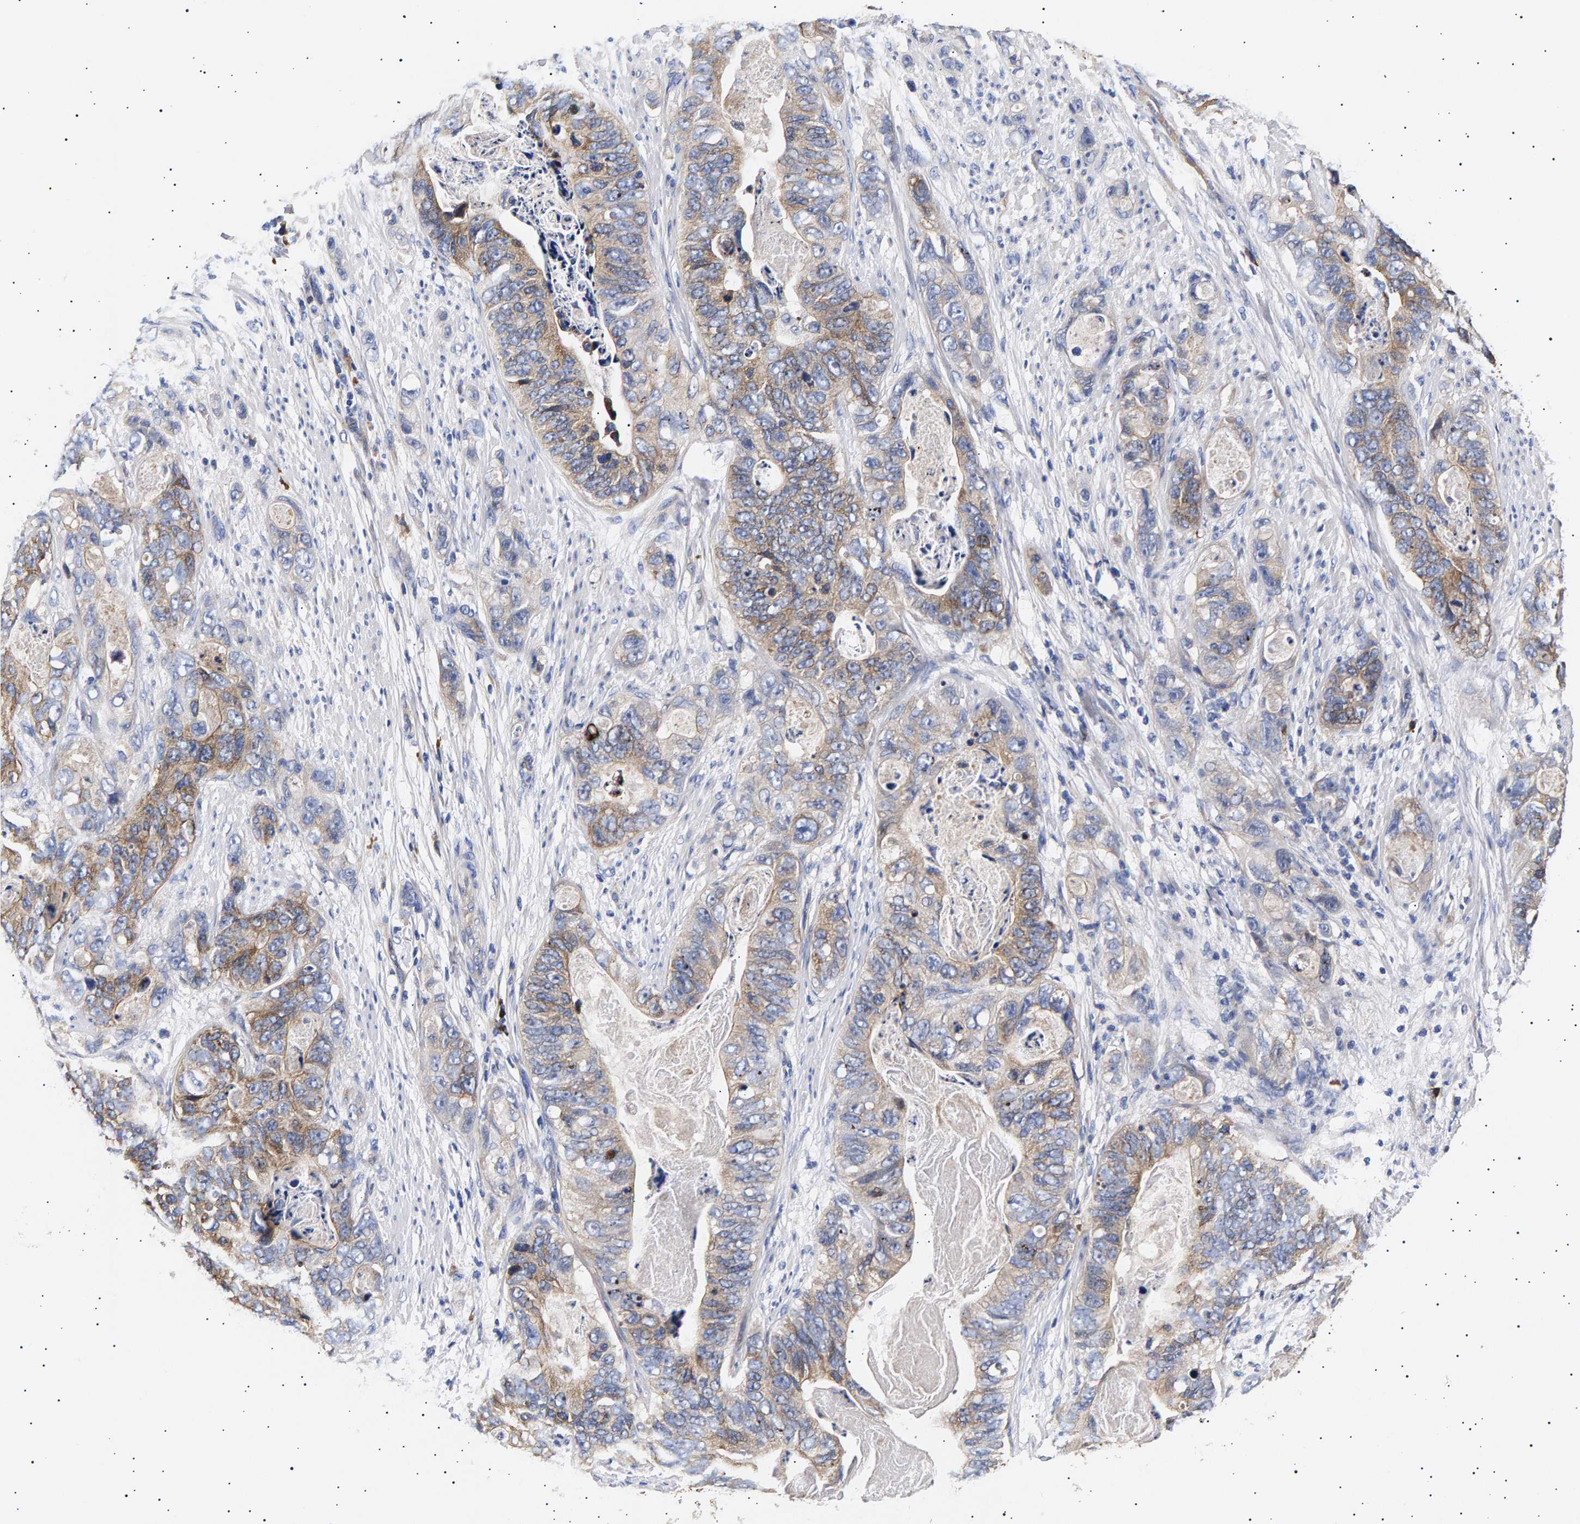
{"staining": {"intensity": "weak", "quantity": "25%-75%", "location": "cytoplasmic/membranous"}, "tissue": "stomach cancer", "cell_type": "Tumor cells", "image_type": "cancer", "snomed": [{"axis": "morphology", "description": "Adenocarcinoma, NOS"}, {"axis": "topography", "description": "Stomach"}], "caption": "Tumor cells exhibit weak cytoplasmic/membranous expression in approximately 25%-75% of cells in stomach adenocarcinoma.", "gene": "ANKRD40", "patient": {"sex": "female", "age": 89}}